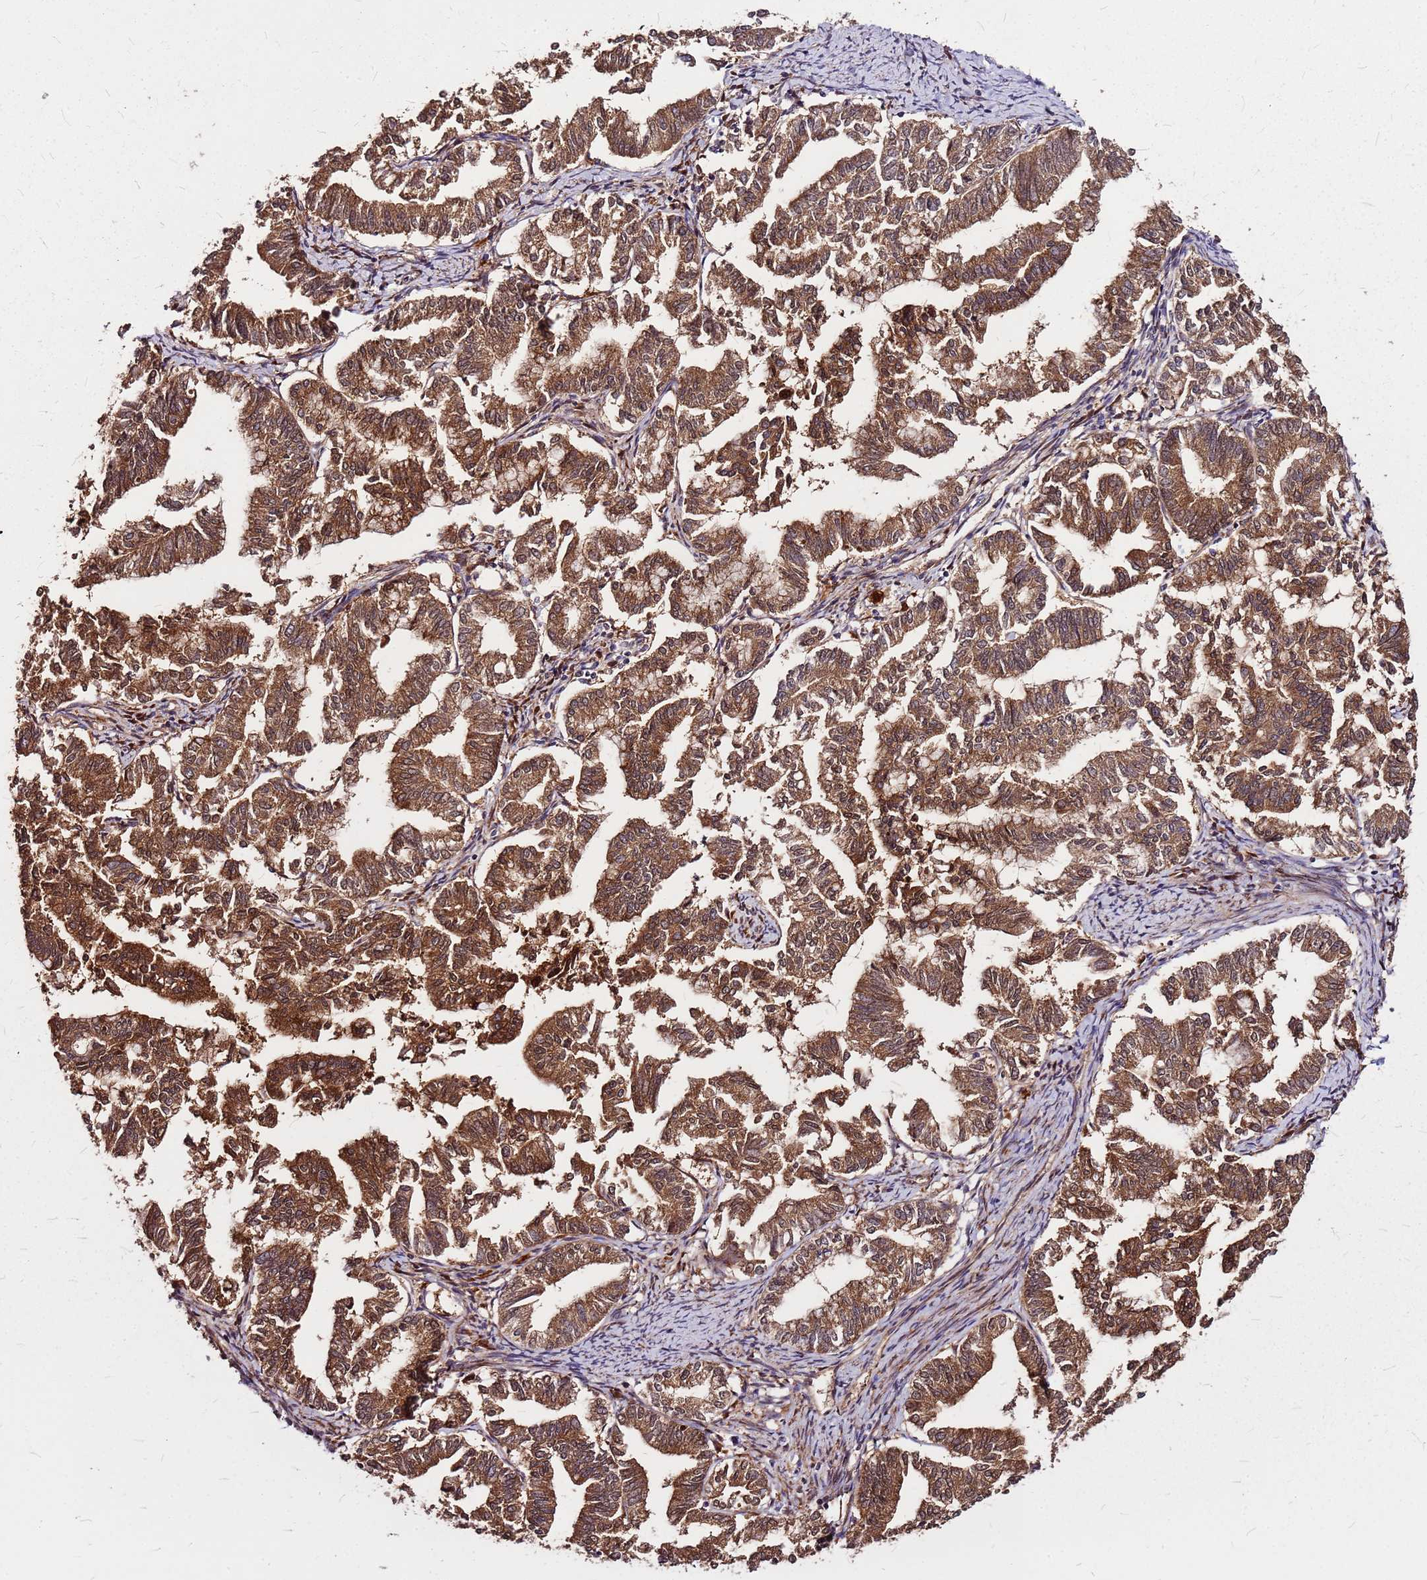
{"staining": {"intensity": "strong", "quantity": ">75%", "location": "cytoplasmic/membranous"}, "tissue": "endometrial cancer", "cell_type": "Tumor cells", "image_type": "cancer", "snomed": [{"axis": "morphology", "description": "Adenocarcinoma, NOS"}, {"axis": "topography", "description": "Endometrium"}], "caption": "Protein expression analysis of endometrial cancer exhibits strong cytoplasmic/membranous positivity in about >75% of tumor cells.", "gene": "LYPLAL1", "patient": {"sex": "female", "age": 79}}